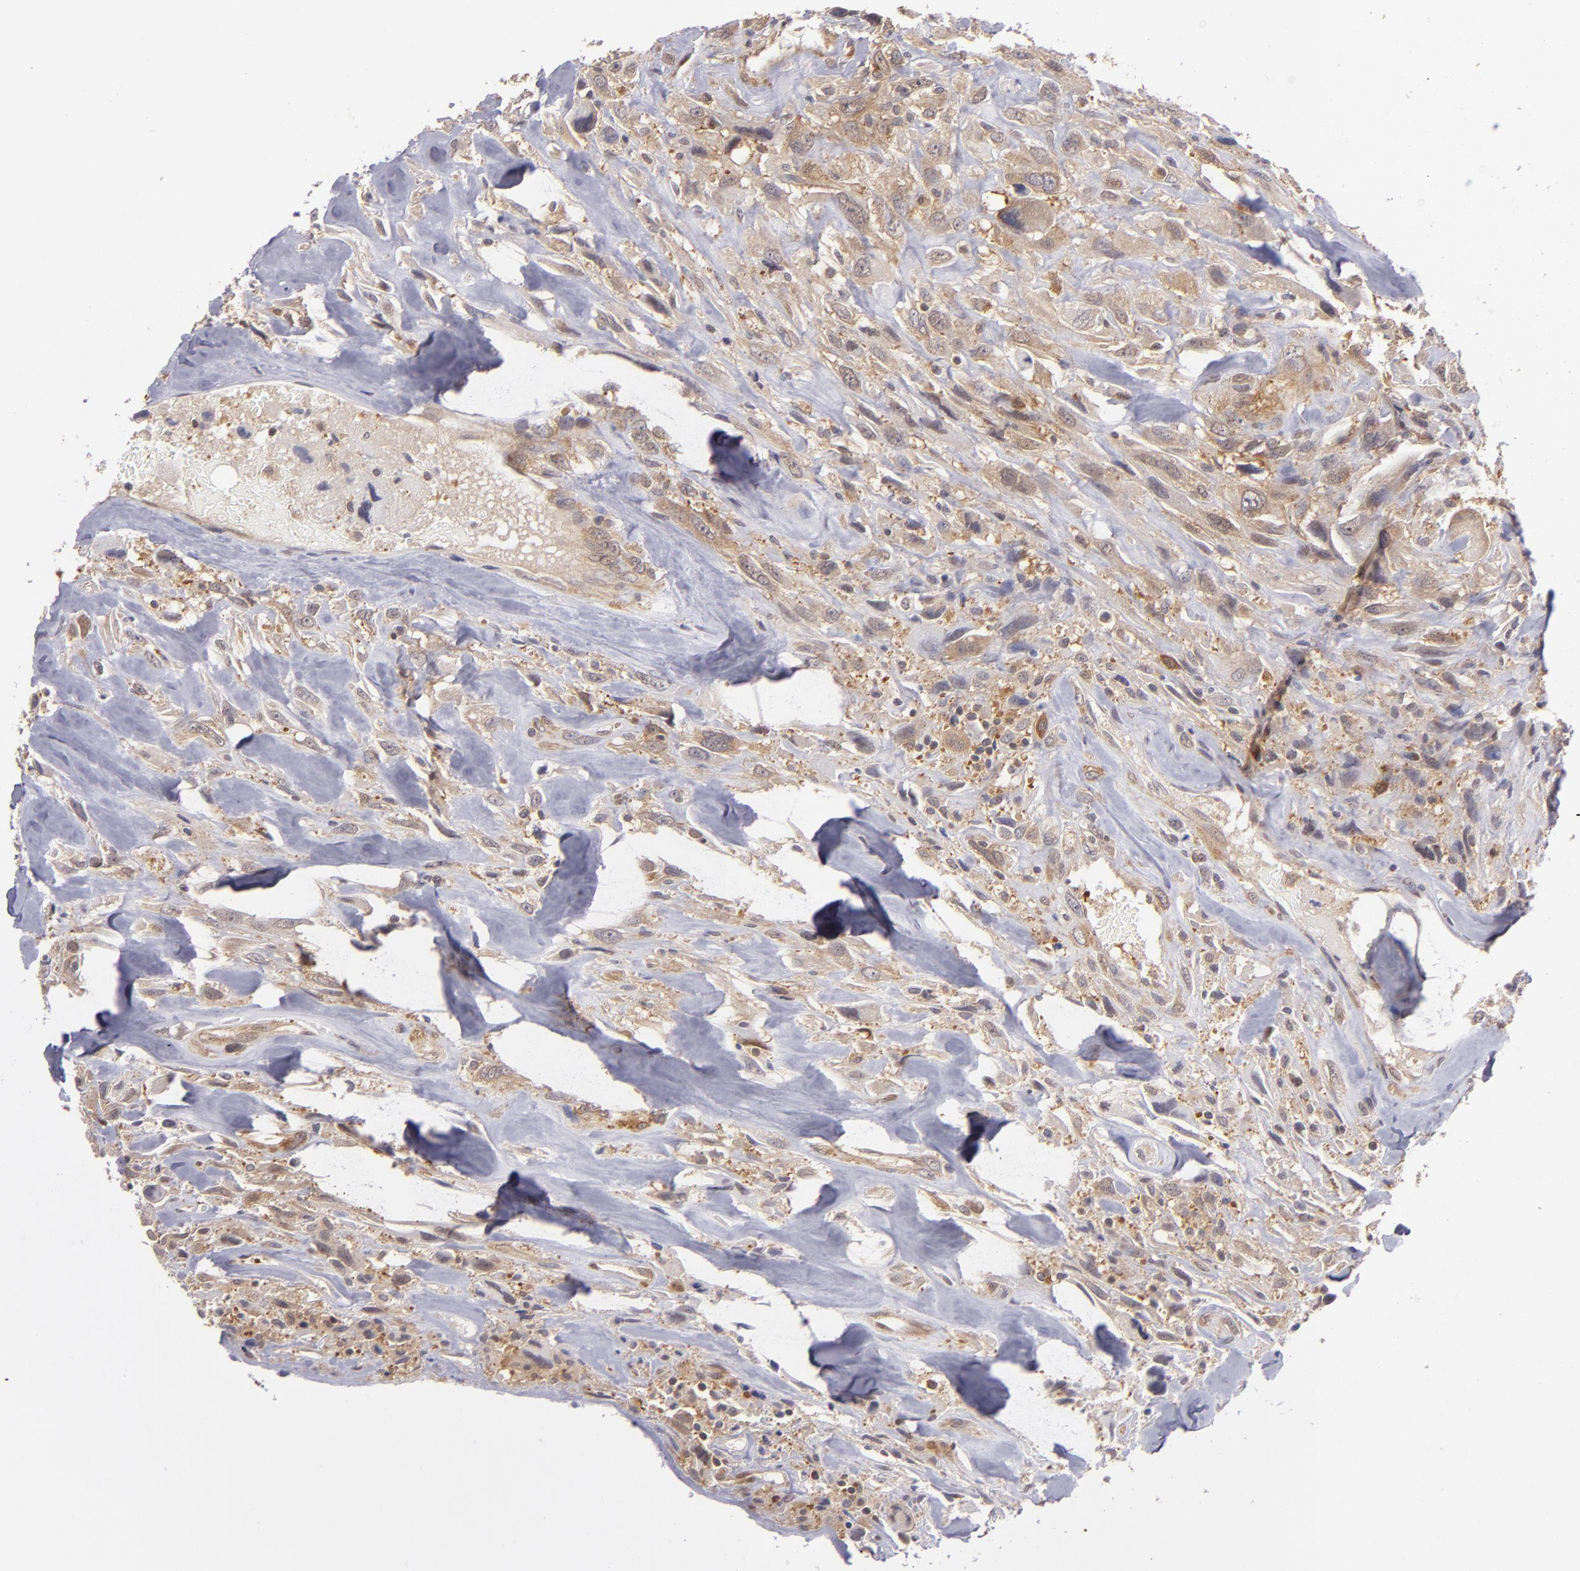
{"staining": {"intensity": "weak", "quantity": "25%-75%", "location": "cytoplasmic/membranous"}, "tissue": "breast cancer", "cell_type": "Tumor cells", "image_type": "cancer", "snomed": [{"axis": "morphology", "description": "Neoplasm, malignant, NOS"}, {"axis": "topography", "description": "Breast"}], "caption": "Immunohistochemistry photomicrograph of neoplastic tissue: human breast cancer (neoplasm (malignant)) stained using immunohistochemistry shows low levels of weak protein expression localized specifically in the cytoplasmic/membranous of tumor cells, appearing as a cytoplasmic/membranous brown color.", "gene": "PTPN13", "patient": {"sex": "female", "age": 50}}